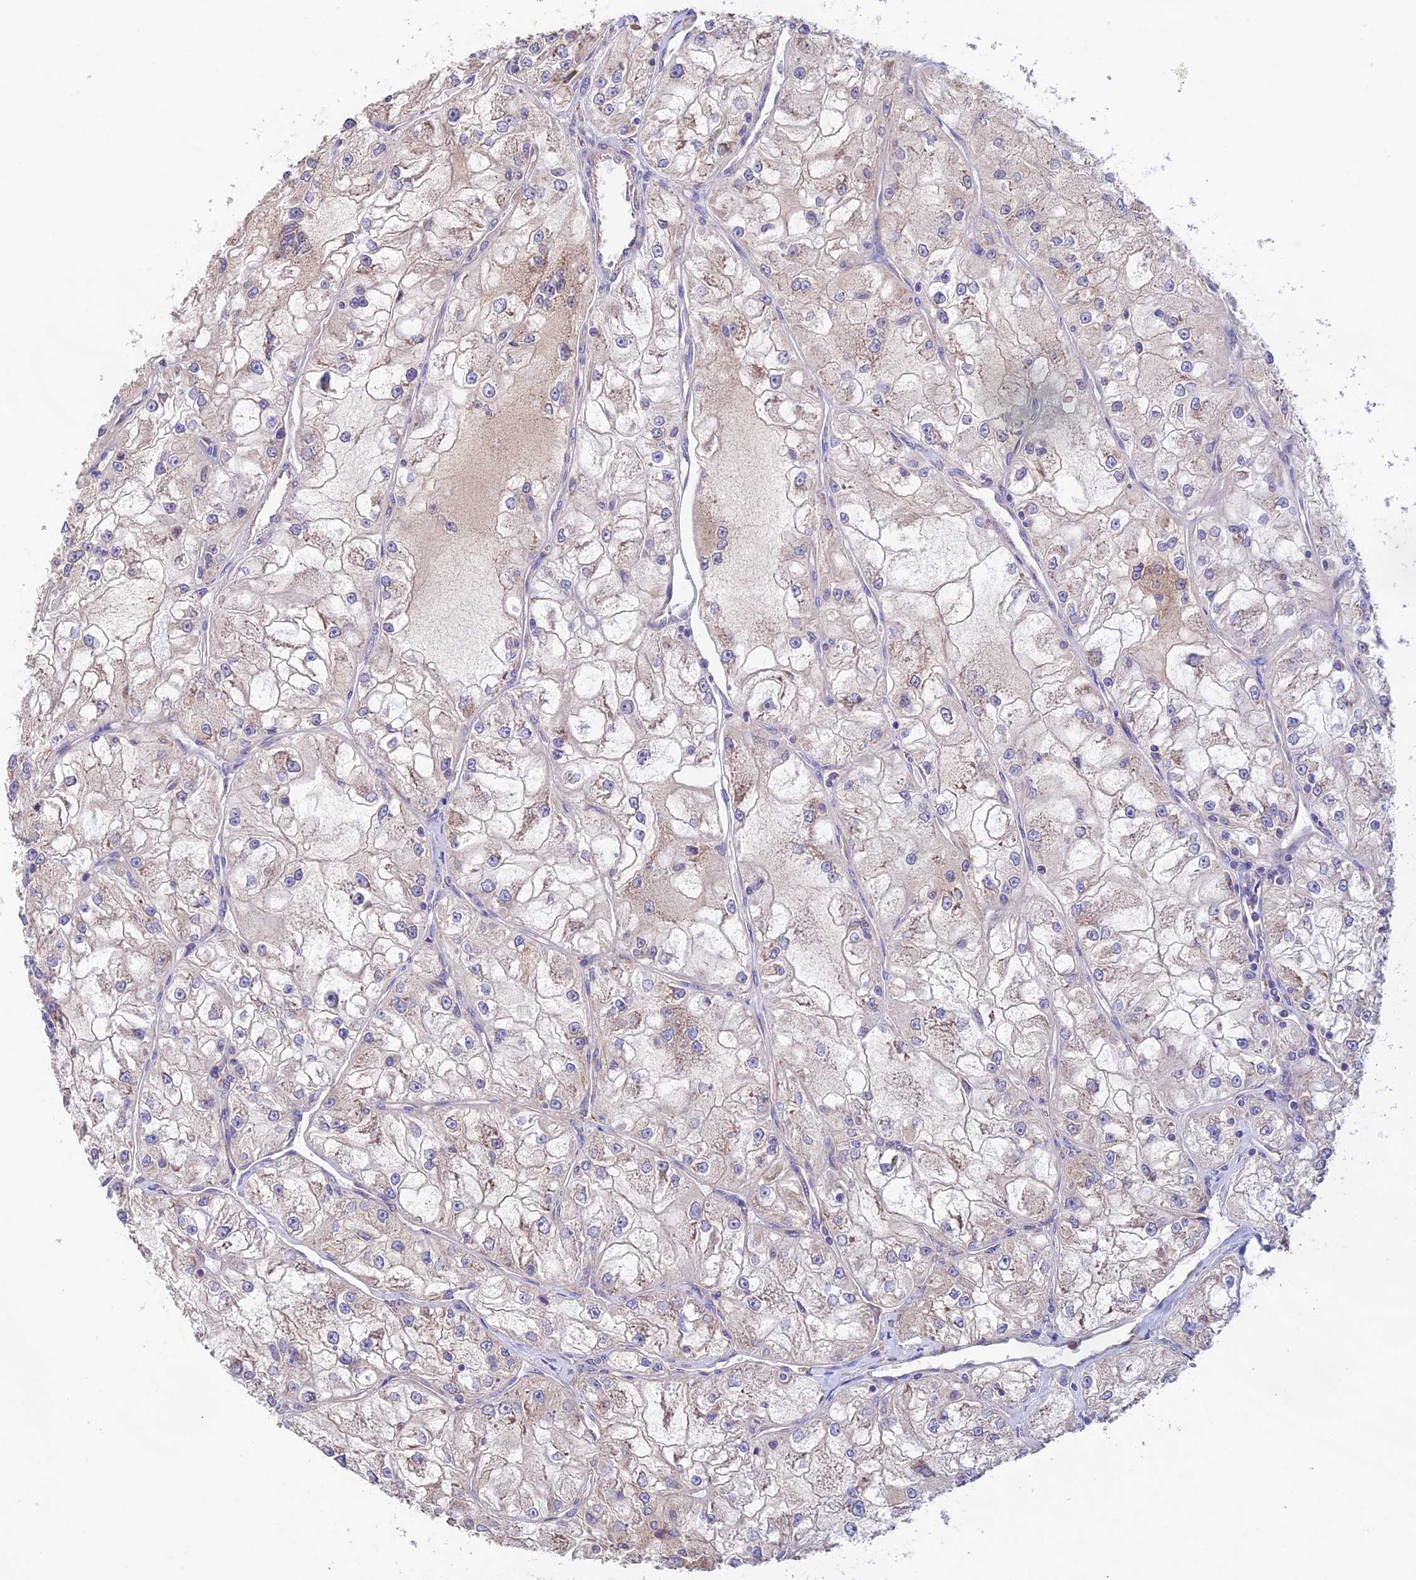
{"staining": {"intensity": "negative", "quantity": "none", "location": "none"}, "tissue": "renal cancer", "cell_type": "Tumor cells", "image_type": "cancer", "snomed": [{"axis": "morphology", "description": "Adenocarcinoma, NOS"}, {"axis": "topography", "description": "Kidney"}], "caption": "The immunohistochemistry (IHC) micrograph has no significant expression in tumor cells of renal adenocarcinoma tissue.", "gene": "EMC3", "patient": {"sex": "female", "age": 72}}